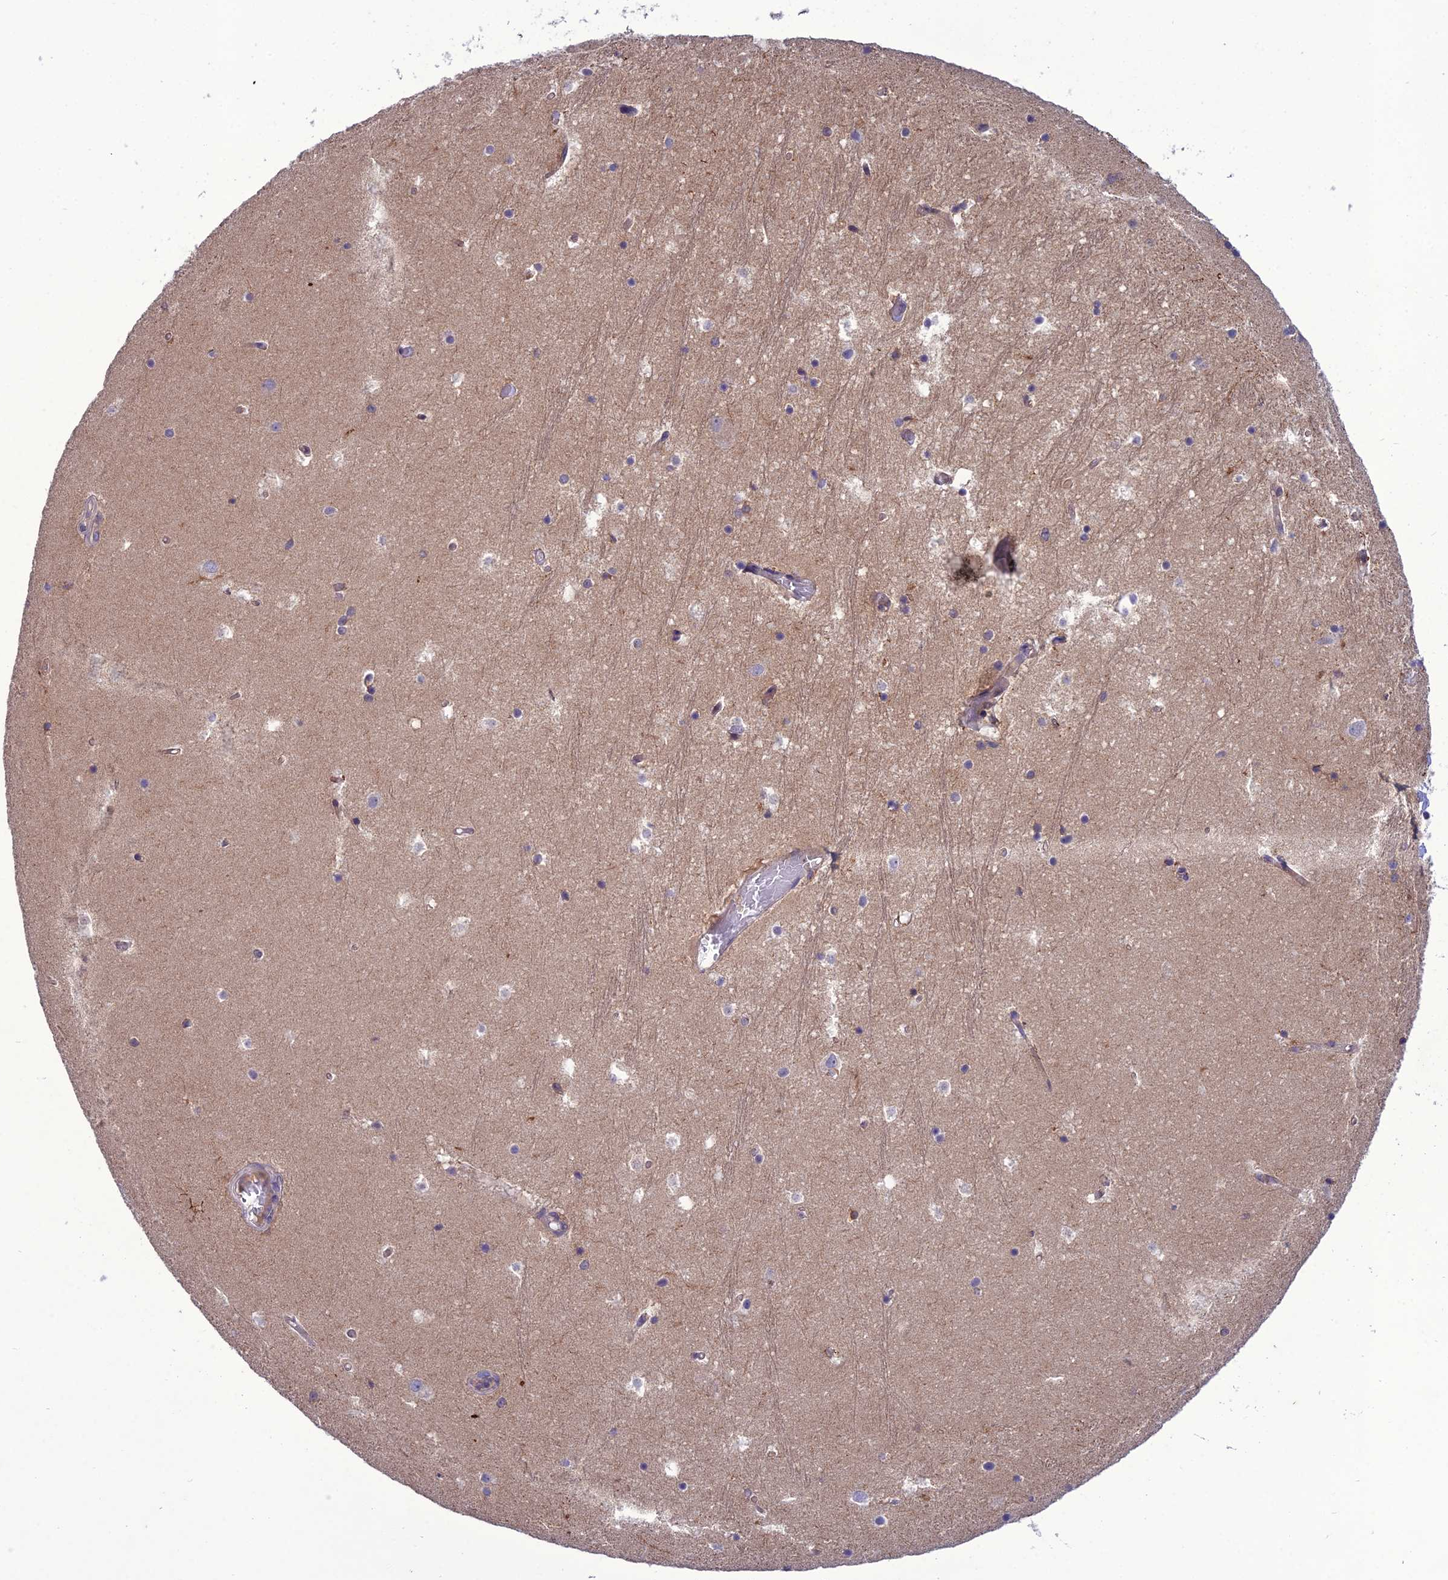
{"staining": {"intensity": "weak", "quantity": "<25%", "location": "cytoplasmic/membranous"}, "tissue": "hippocampus", "cell_type": "Glial cells", "image_type": "normal", "snomed": [{"axis": "morphology", "description": "Normal tissue, NOS"}, {"axis": "topography", "description": "Hippocampus"}], "caption": "Image shows no significant protein positivity in glial cells of normal hippocampus.", "gene": "GDF6", "patient": {"sex": "female", "age": 52}}